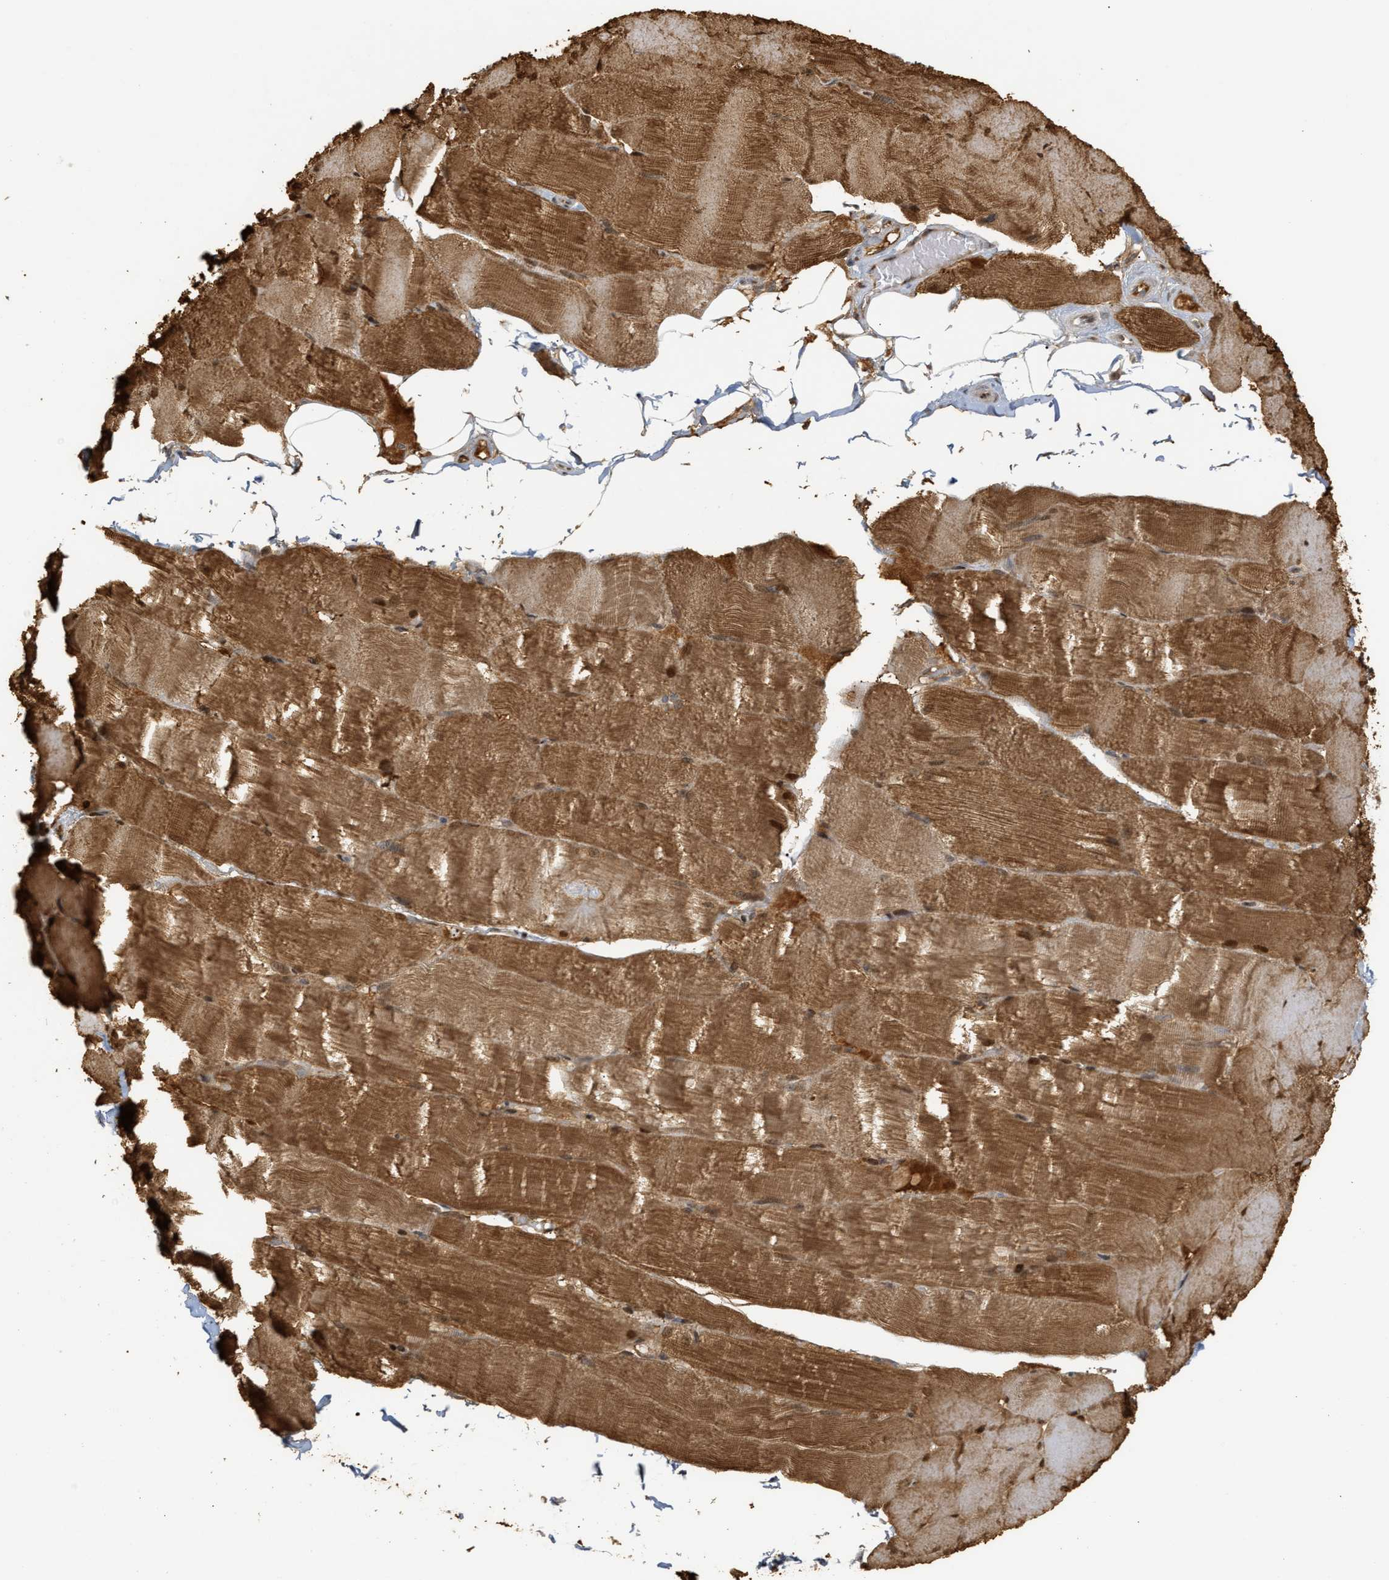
{"staining": {"intensity": "moderate", "quantity": ">75%", "location": "cytoplasmic/membranous"}, "tissue": "skeletal muscle", "cell_type": "Myocytes", "image_type": "normal", "snomed": [{"axis": "morphology", "description": "Normal tissue, NOS"}, {"axis": "topography", "description": "Skin"}, {"axis": "topography", "description": "Skeletal muscle"}], "caption": "Approximately >75% of myocytes in benign skeletal muscle display moderate cytoplasmic/membranous protein positivity as visualized by brown immunohistochemical staining.", "gene": "ZFAND5", "patient": {"sex": "male", "age": 83}}